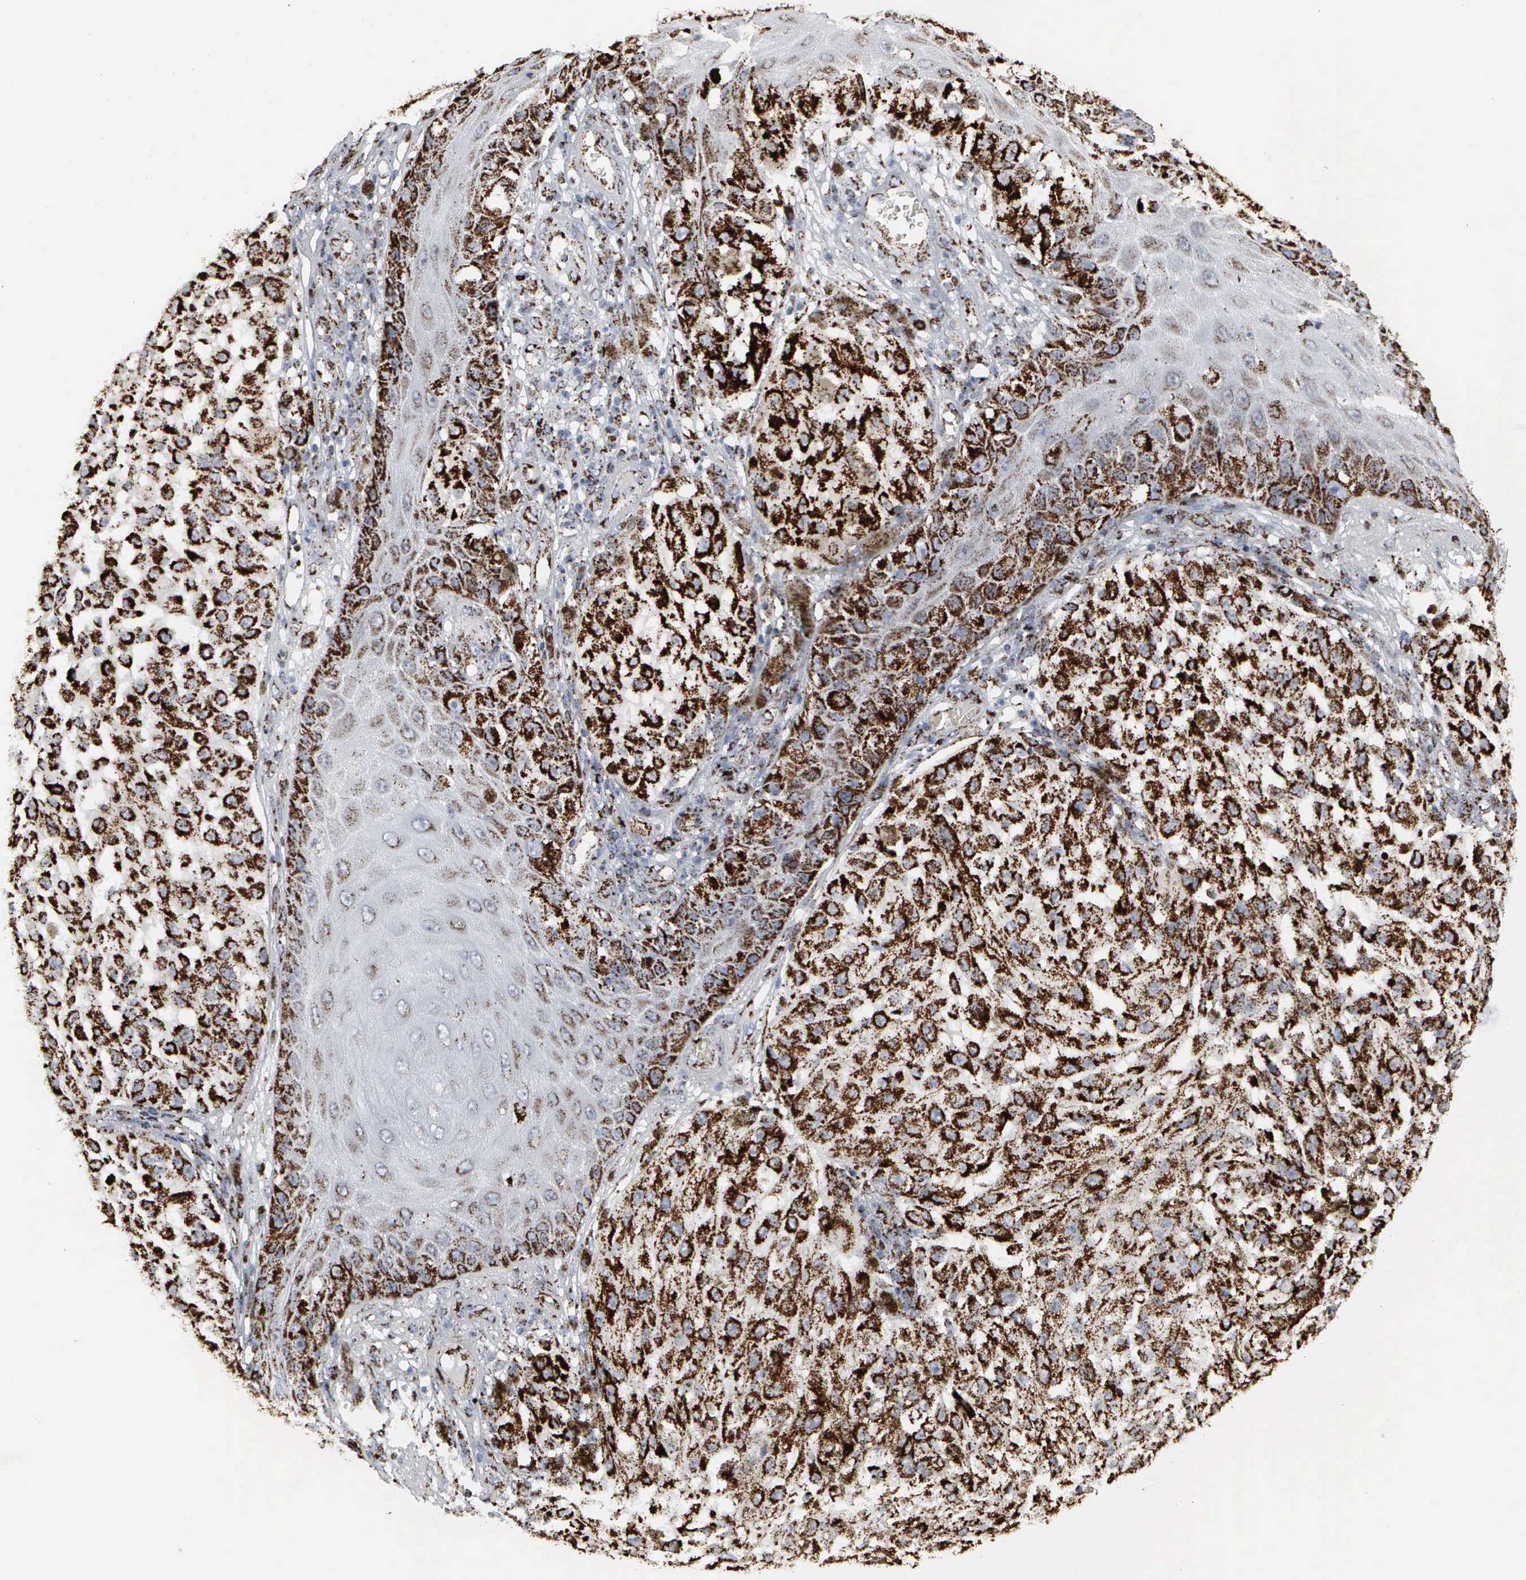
{"staining": {"intensity": "strong", "quantity": ">75%", "location": "cytoplasmic/membranous"}, "tissue": "melanoma", "cell_type": "Tumor cells", "image_type": "cancer", "snomed": [{"axis": "morphology", "description": "Malignant melanoma, NOS"}, {"axis": "topography", "description": "Skin"}], "caption": "Malignant melanoma tissue demonstrates strong cytoplasmic/membranous expression in approximately >75% of tumor cells", "gene": "HSPA9", "patient": {"sex": "female", "age": 64}}